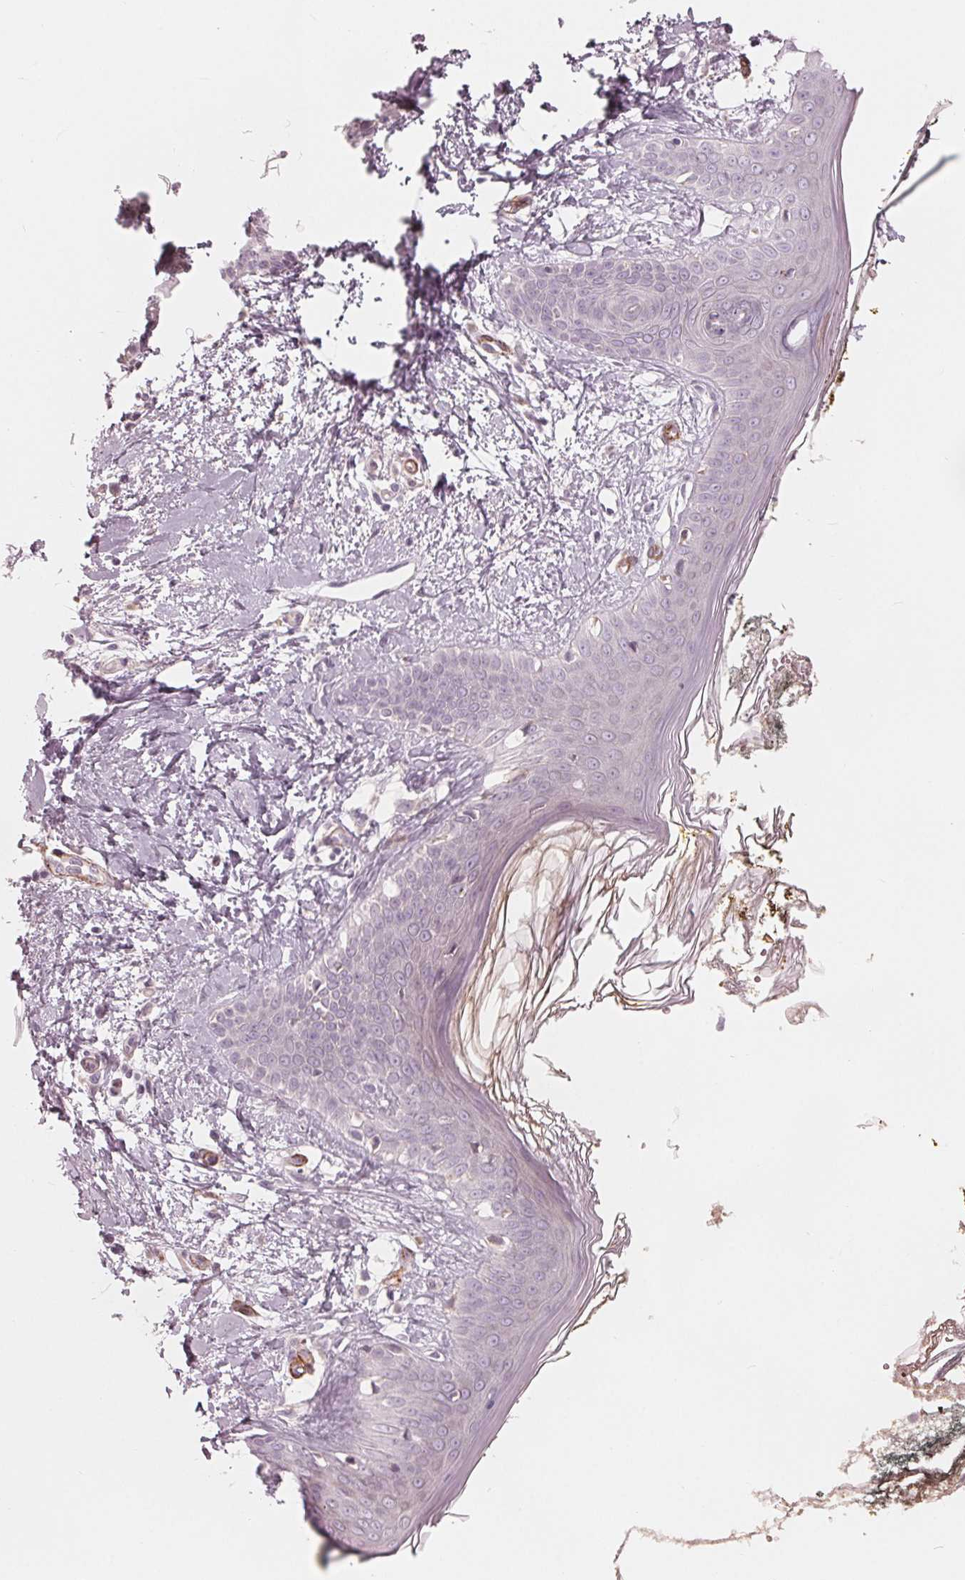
{"staining": {"intensity": "weak", "quantity": "<25%", "location": "cytoplasmic/membranous"}, "tissue": "skin", "cell_type": "Fibroblasts", "image_type": "normal", "snomed": [{"axis": "morphology", "description": "Normal tissue, NOS"}, {"axis": "topography", "description": "Skin"}], "caption": "DAB immunohistochemical staining of unremarkable skin reveals no significant staining in fibroblasts.", "gene": "MIER3", "patient": {"sex": "female", "age": 34}}